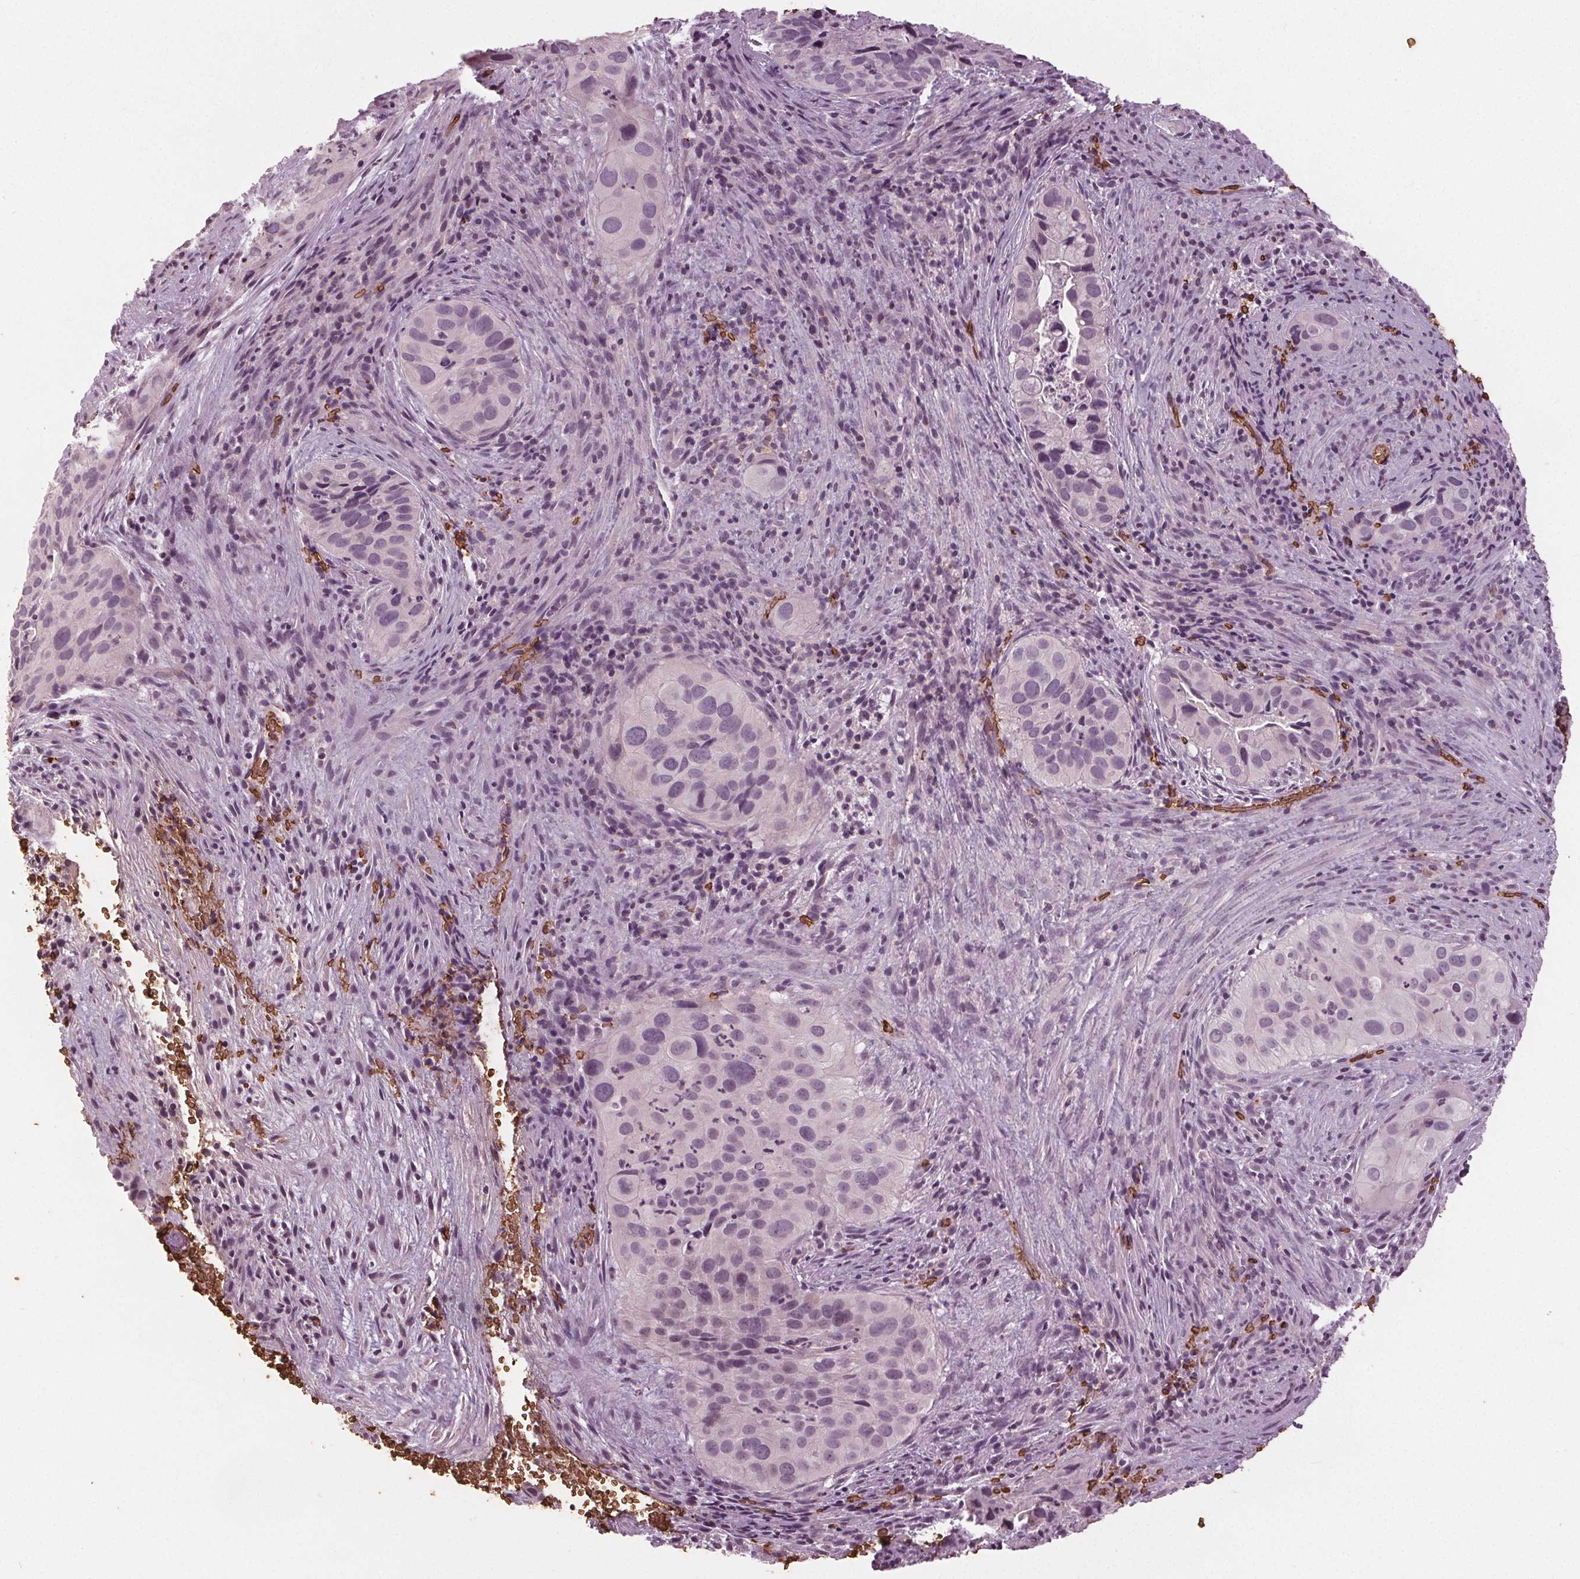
{"staining": {"intensity": "negative", "quantity": "none", "location": "none"}, "tissue": "cervical cancer", "cell_type": "Tumor cells", "image_type": "cancer", "snomed": [{"axis": "morphology", "description": "Squamous cell carcinoma, NOS"}, {"axis": "topography", "description": "Cervix"}], "caption": "This is an immunohistochemistry (IHC) micrograph of human cervical cancer (squamous cell carcinoma). There is no expression in tumor cells.", "gene": "SLC4A1", "patient": {"sex": "female", "age": 38}}